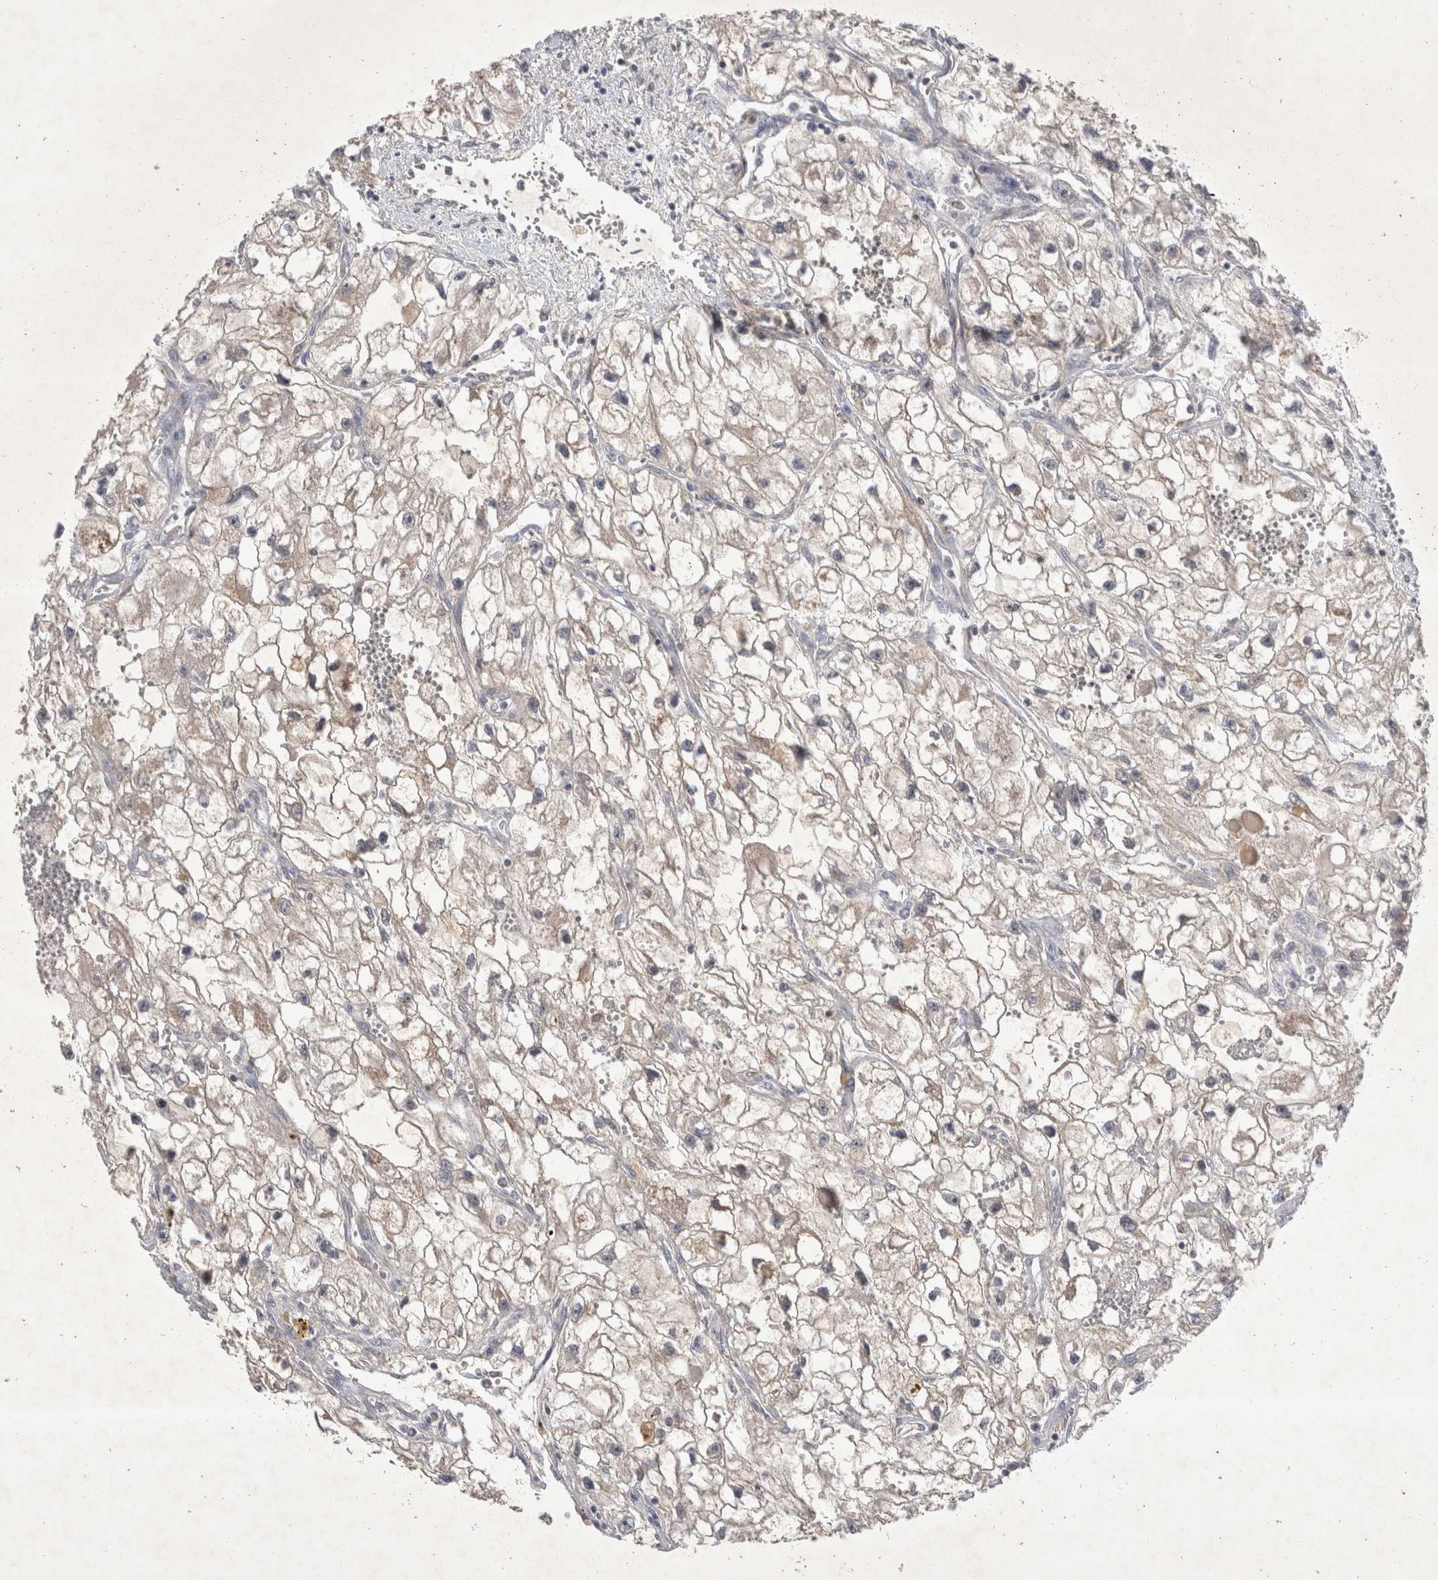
{"staining": {"intensity": "weak", "quantity": "25%-75%", "location": "cytoplasmic/membranous"}, "tissue": "renal cancer", "cell_type": "Tumor cells", "image_type": "cancer", "snomed": [{"axis": "morphology", "description": "Adenocarcinoma, NOS"}, {"axis": "topography", "description": "Kidney"}], "caption": "Immunohistochemical staining of human renal cancer (adenocarcinoma) reveals low levels of weak cytoplasmic/membranous staining in about 25%-75% of tumor cells.", "gene": "SRD5A3", "patient": {"sex": "female", "age": 70}}